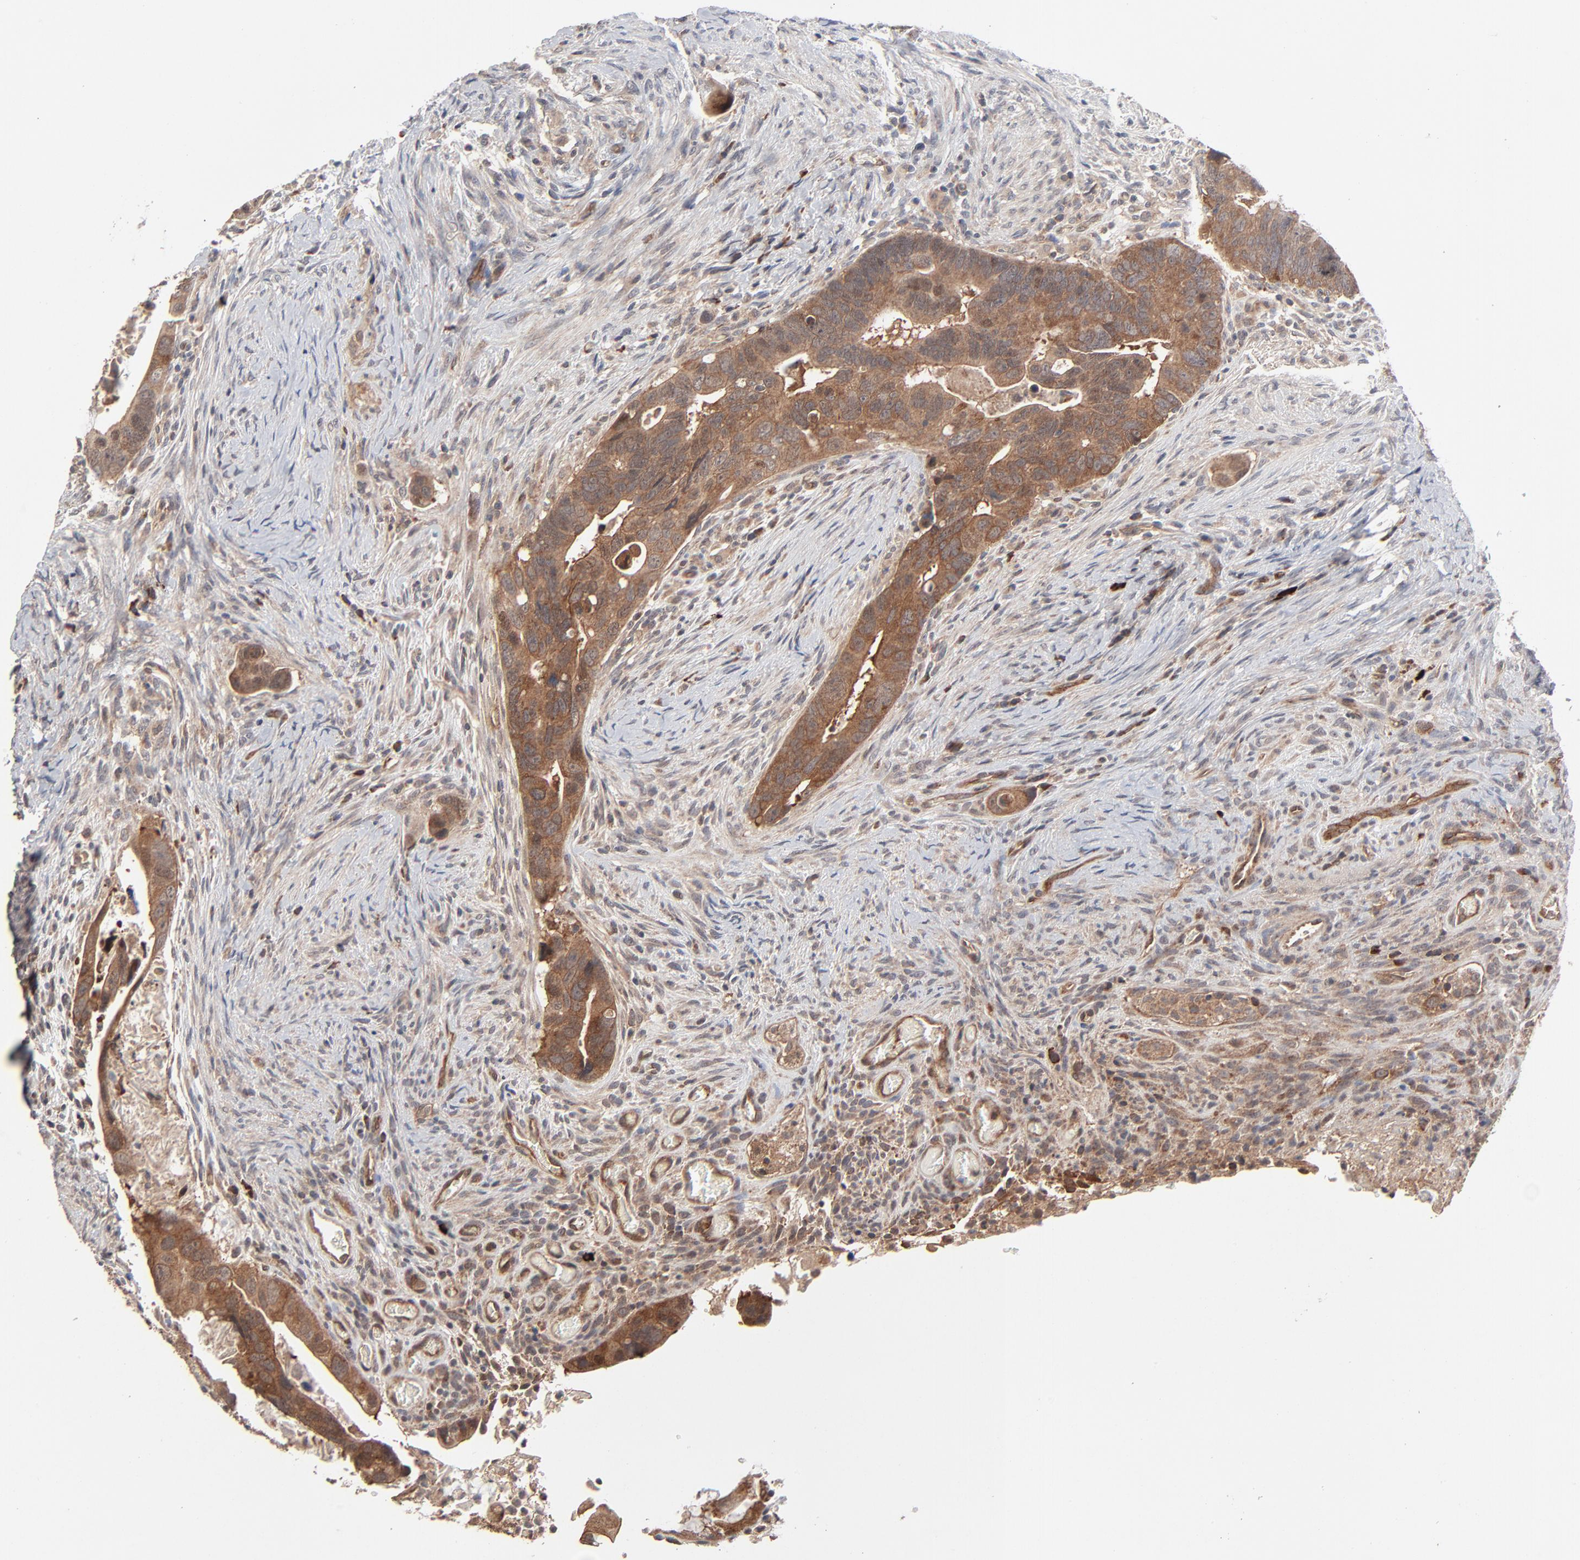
{"staining": {"intensity": "moderate", "quantity": ">75%", "location": "cytoplasmic/membranous"}, "tissue": "colorectal cancer", "cell_type": "Tumor cells", "image_type": "cancer", "snomed": [{"axis": "morphology", "description": "Adenocarcinoma, NOS"}, {"axis": "topography", "description": "Rectum"}], "caption": "DAB immunohistochemical staining of colorectal cancer displays moderate cytoplasmic/membranous protein expression in approximately >75% of tumor cells.", "gene": "ABLIM3", "patient": {"sex": "male", "age": 53}}